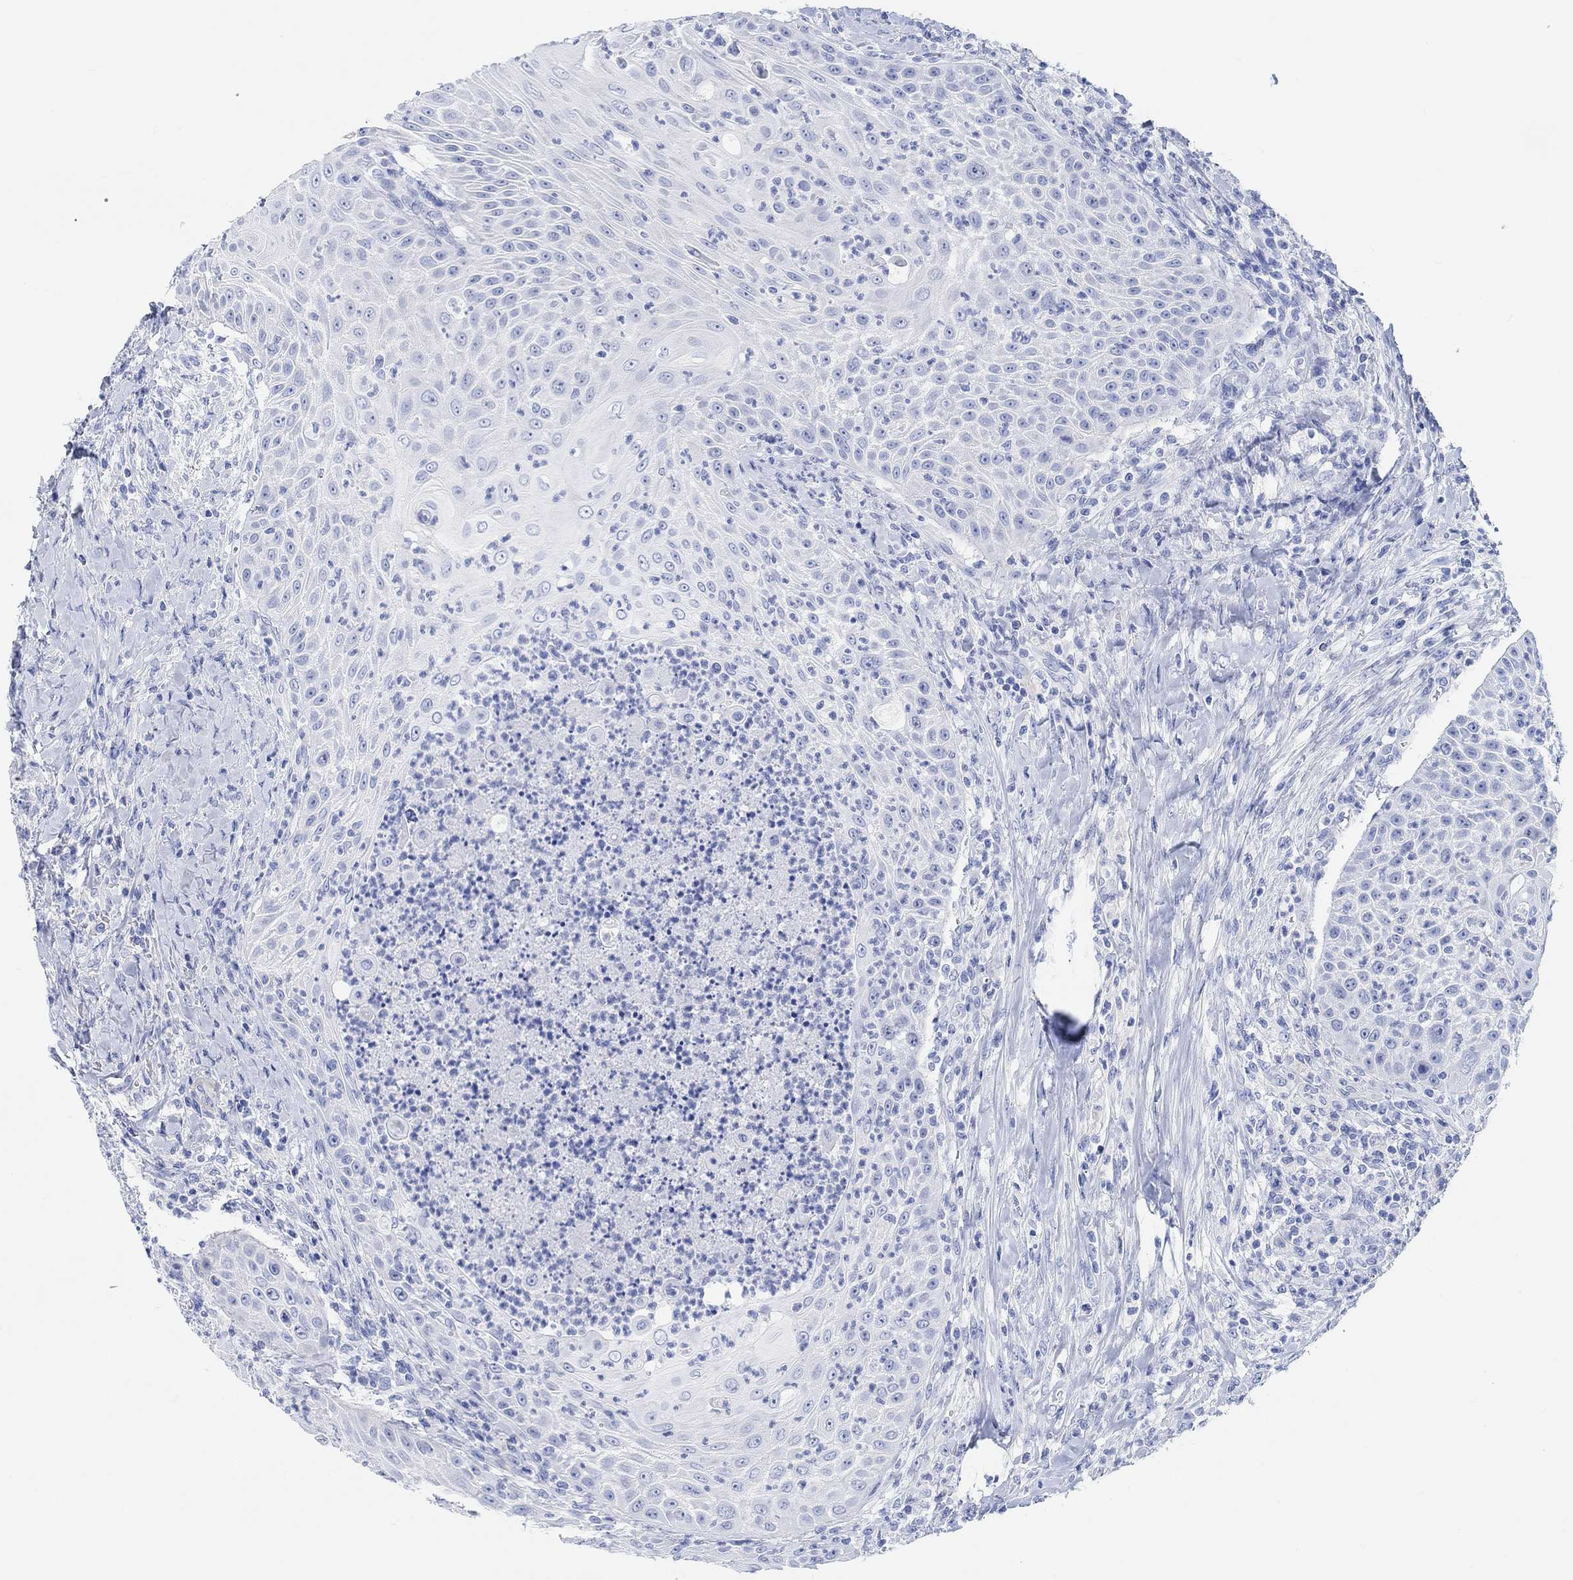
{"staining": {"intensity": "negative", "quantity": "none", "location": "none"}, "tissue": "head and neck cancer", "cell_type": "Tumor cells", "image_type": "cancer", "snomed": [{"axis": "morphology", "description": "Squamous cell carcinoma, NOS"}, {"axis": "topography", "description": "Head-Neck"}], "caption": "A photomicrograph of human squamous cell carcinoma (head and neck) is negative for staining in tumor cells. The staining is performed using DAB brown chromogen with nuclei counter-stained in using hematoxylin.", "gene": "ANKRD33", "patient": {"sex": "male", "age": 69}}